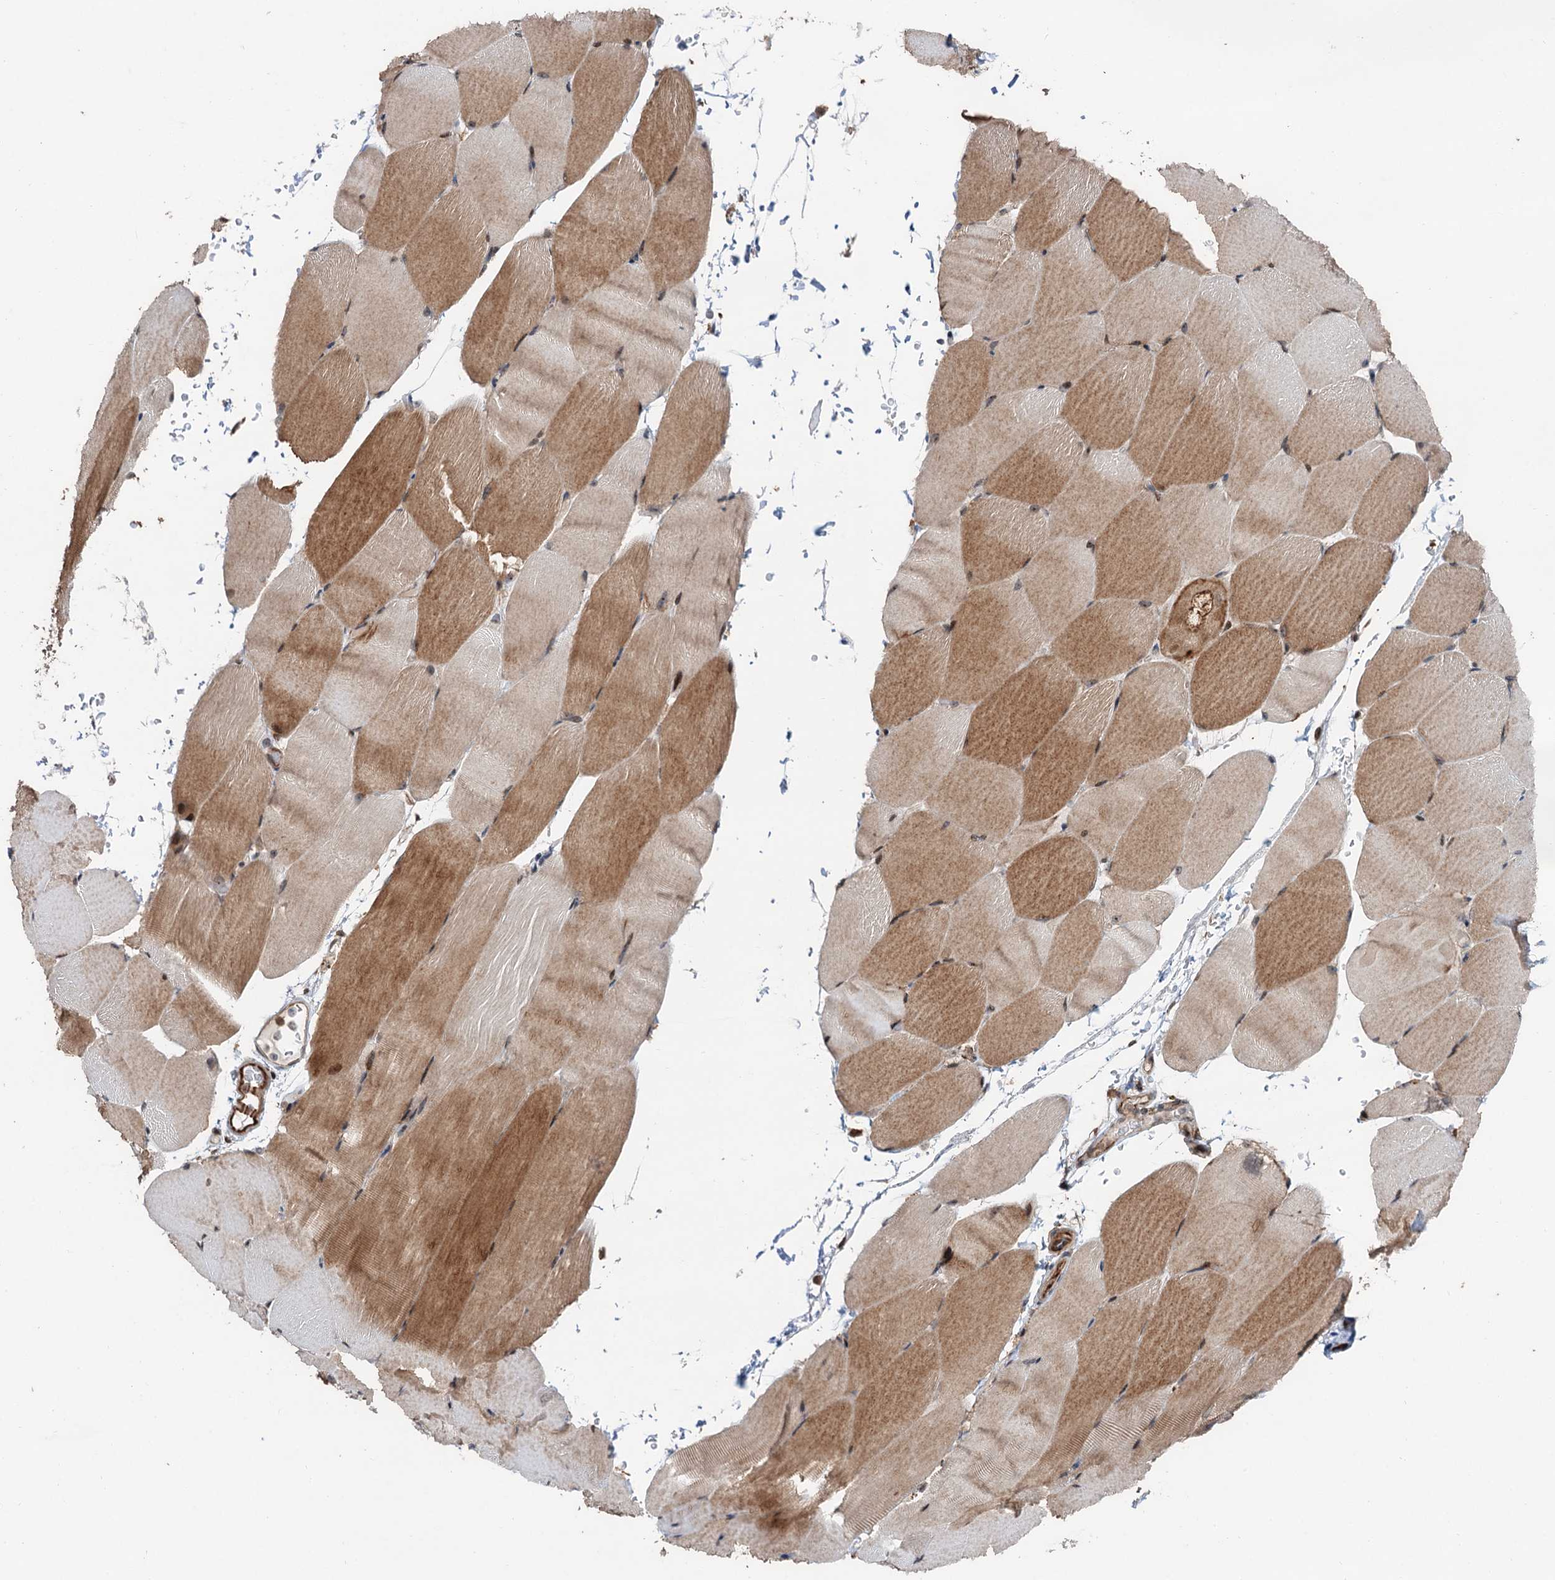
{"staining": {"intensity": "moderate", "quantity": "25%-75%", "location": "cytoplasmic/membranous"}, "tissue": "skeletal muscle", "cell_type": "Myocytes", "image_type": "normal", "snomed": [{"axis": "morphology", "description": "Normal tissue, NOS"}, {"axis": "topography", "description": "Skeletal muscle"}, {"axis": "topography", "description": "Parathyroid gland"}], "caption": "This is a histology image of IHC staining of benign skeletal muscle, which shows moderate positivity in the cytoplasmic/membranous of myocytes.", "gene": "TMA16", "patient": {"sex": "female", "age": 37}}